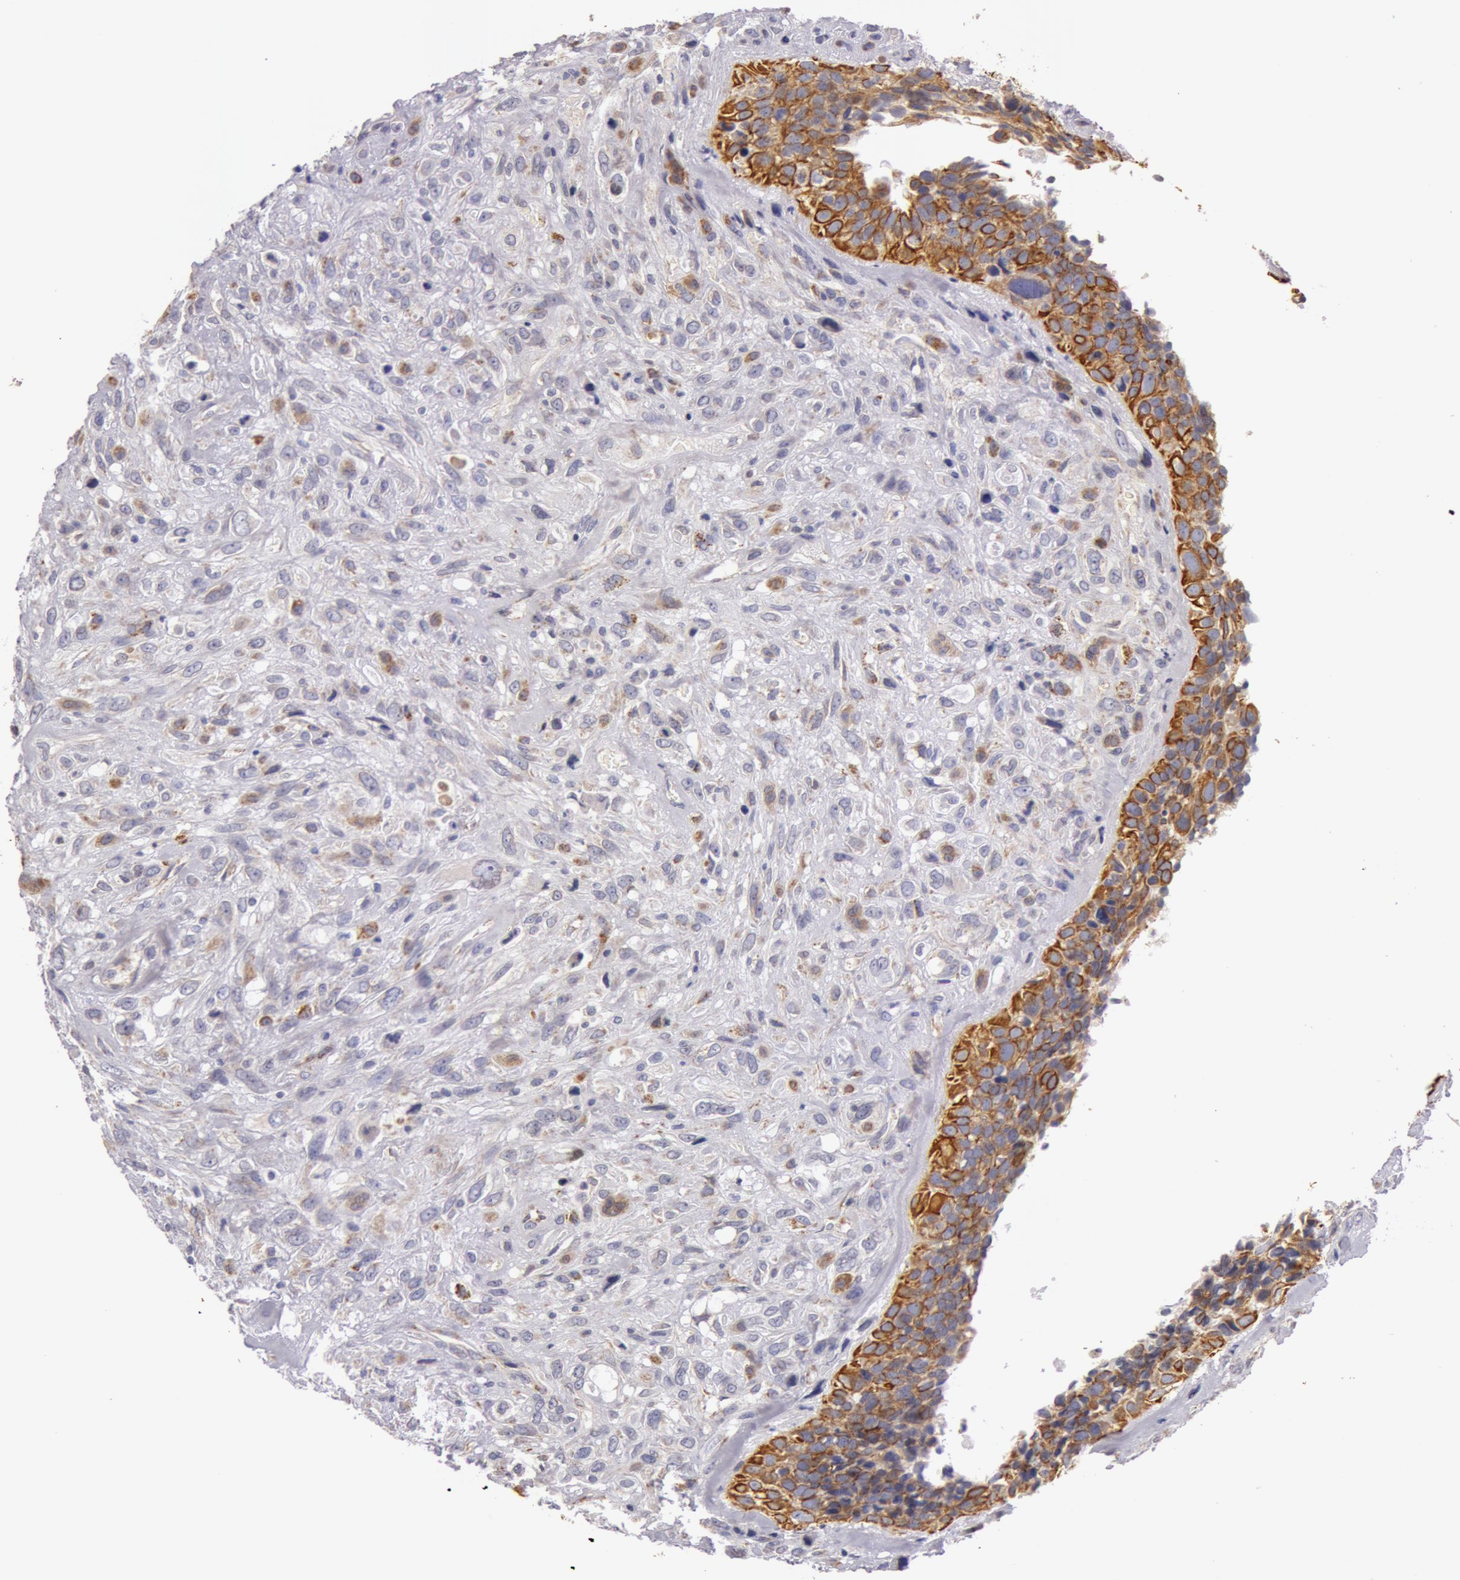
{"staining": {"intensity": "moderate", "quantity": ">75%", "location": "cytoplasmic/membranous"}, "tissue": "breast cancer", "cell_type": "Tumor cells", "image_type": "cancer", "snomed": [{"axis": "morphology", "description": "Neoplasm, malignant, NOS"}, {"axis": "topography", "description": "Breast"}], "caption": "This micrograph reveals breast cancer stained with immunohistochemistry to label a protein in brown. The cytoplasmic/membranous of tumor cells show moderate positivity for the protein. Nuclei are counter-stained blue.", "gene": "KRT18", "patient": {"sex": "female", "age": 50}}